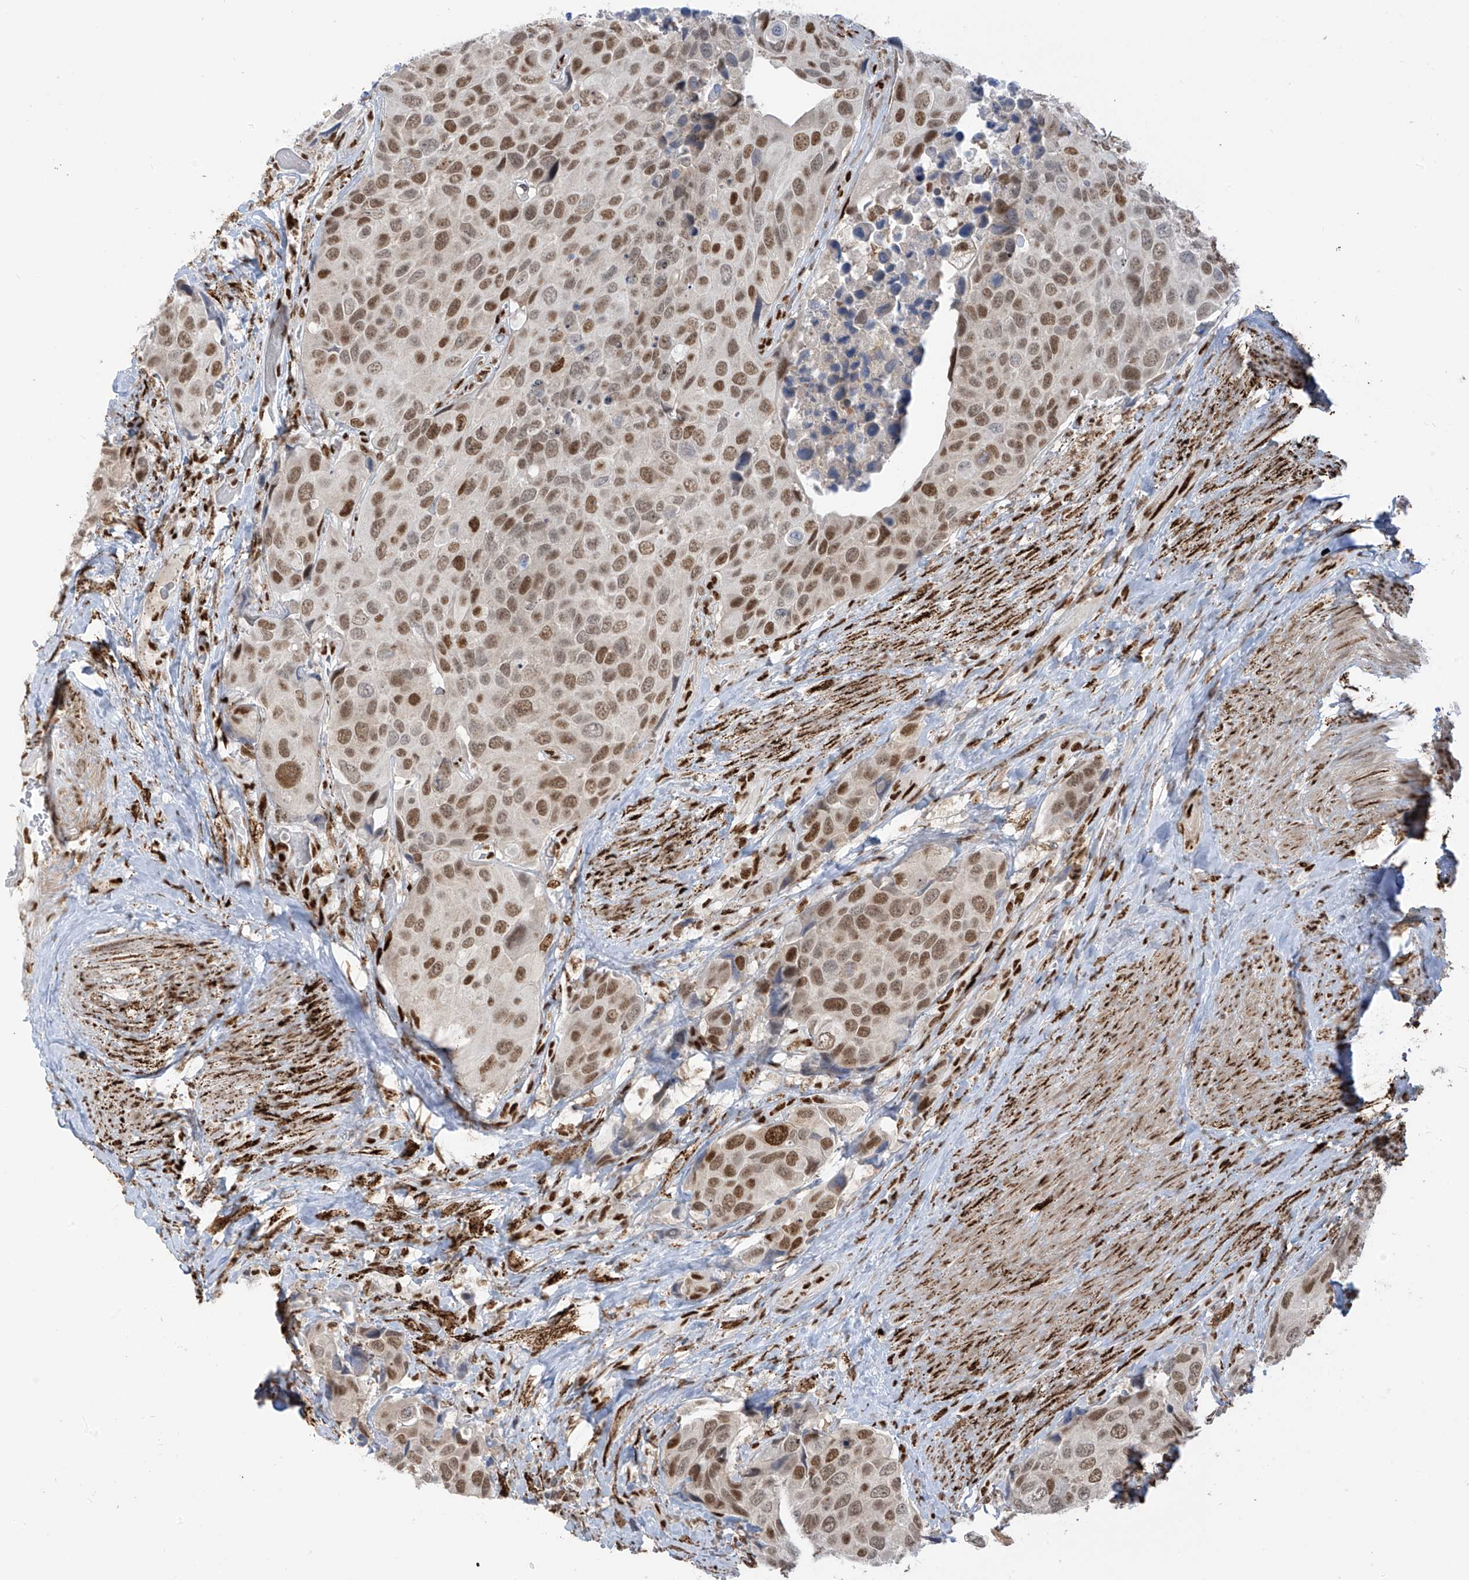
{"staining": {"intensity": "moderate", "quantity": ">75%", "location": "nuclear"}, "tissue": "urothelial cancer", "cell_type": "Tumor cells", "image_type": "cancer", "snomed": [{"axis": "morphology", "description": "Urothelial carcinoma, High grade"}, {"axis": "topography", "description": "Urinary bladder"}], "caption": "This histopathology image reveals IHC staining of human urothelial cancer, with medium moderate nuclear expression in approximately >75% of tumor cells.", "gene": "PM20D2", "patient": {"sex": "male", "age": 74}}